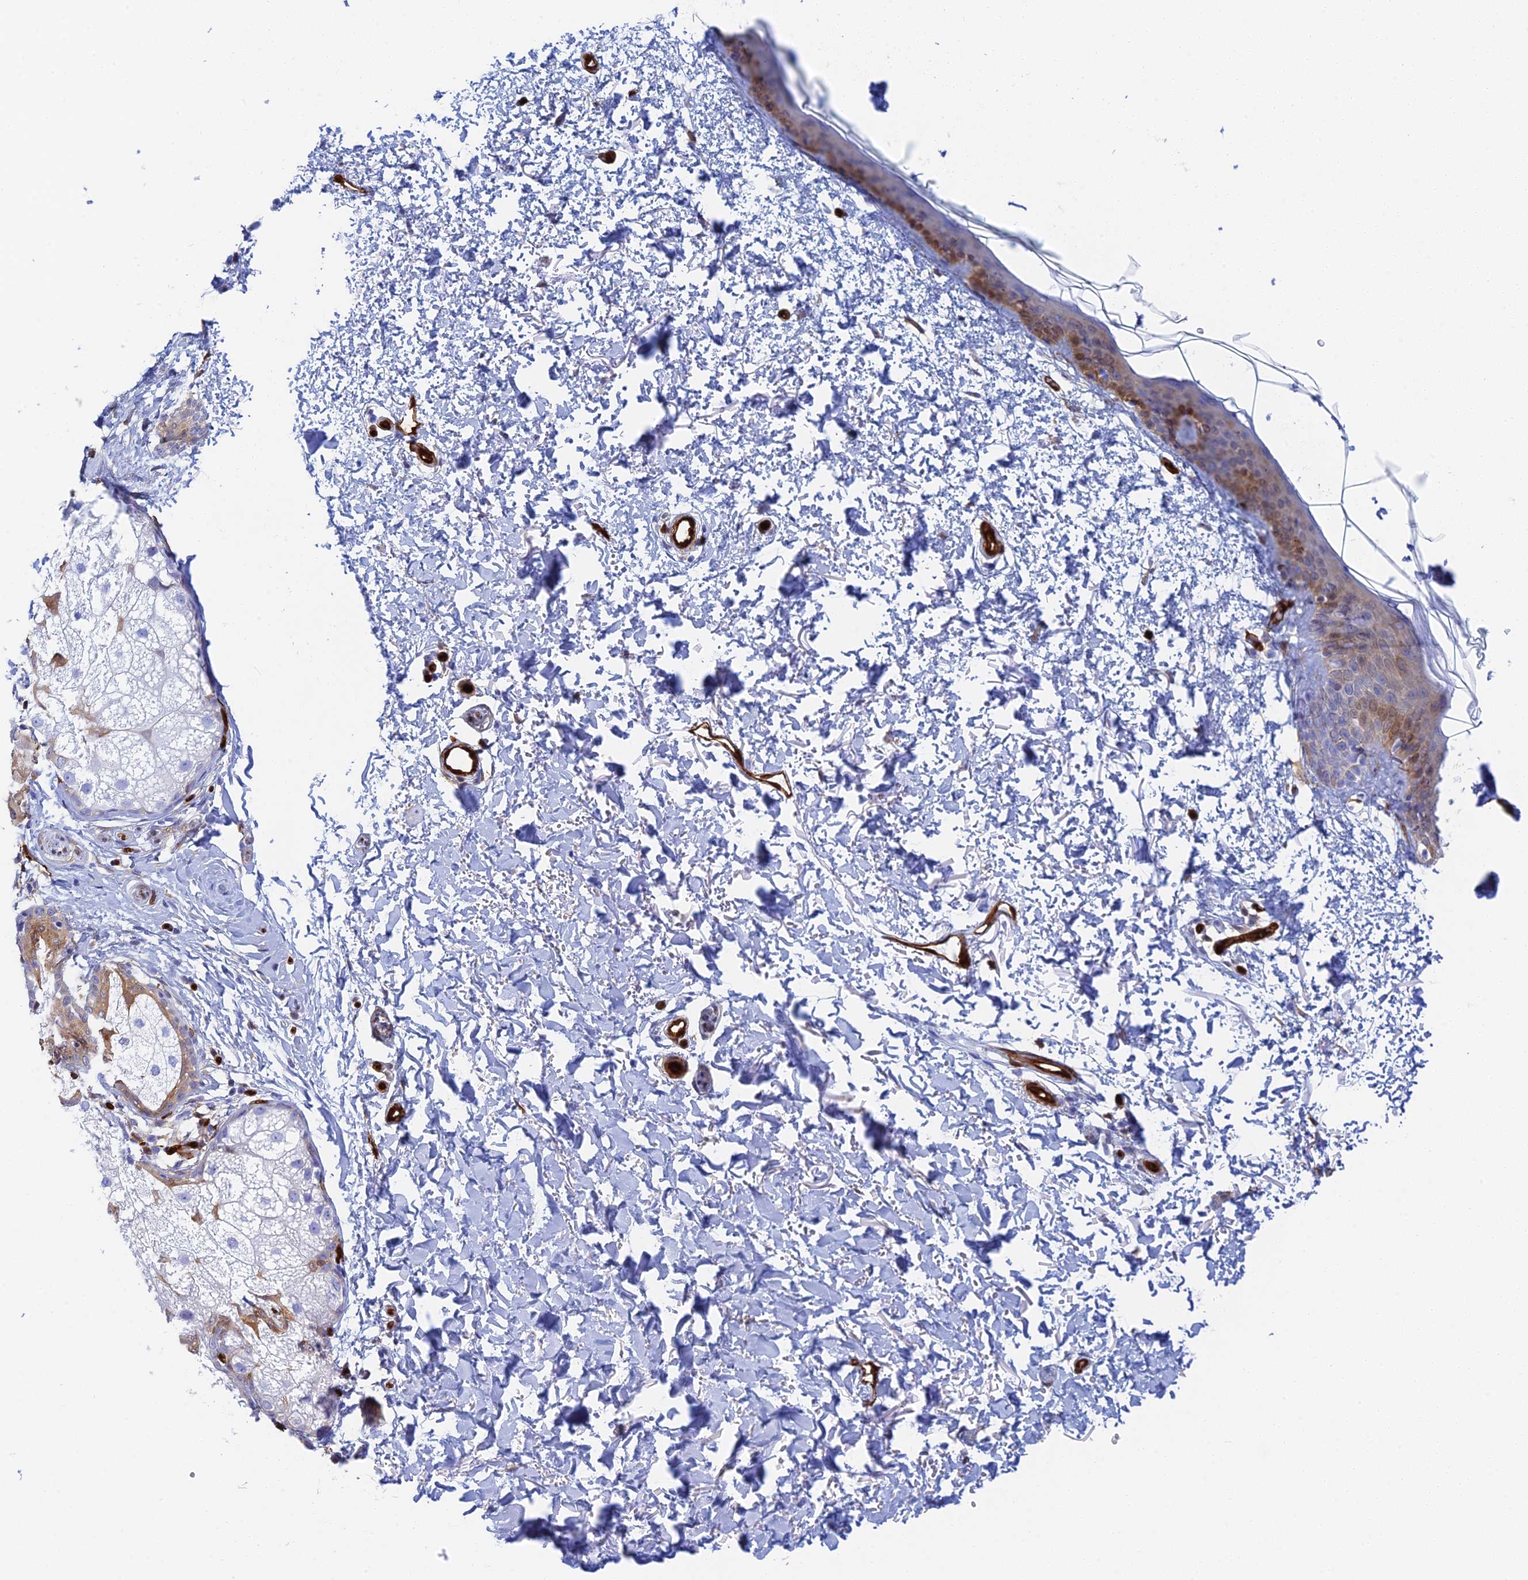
{"staining": {"intensity": "negative", "quantity": "none", "location": "none"}, "tissue": "skin", "cell_type": "Fibroblasts", "image_type": "normal", "snomed": [{"axis": "morphology", "description": "Normal tissue, NOS"}, {"axis": "topography", "description": "Skin"}], "caption": "Immunohistochemistry of benign human skin demonstrates no positivity in fibroblasts.", "gene": "CRIP2", "patient": {"sex": "male", "age": 66}}